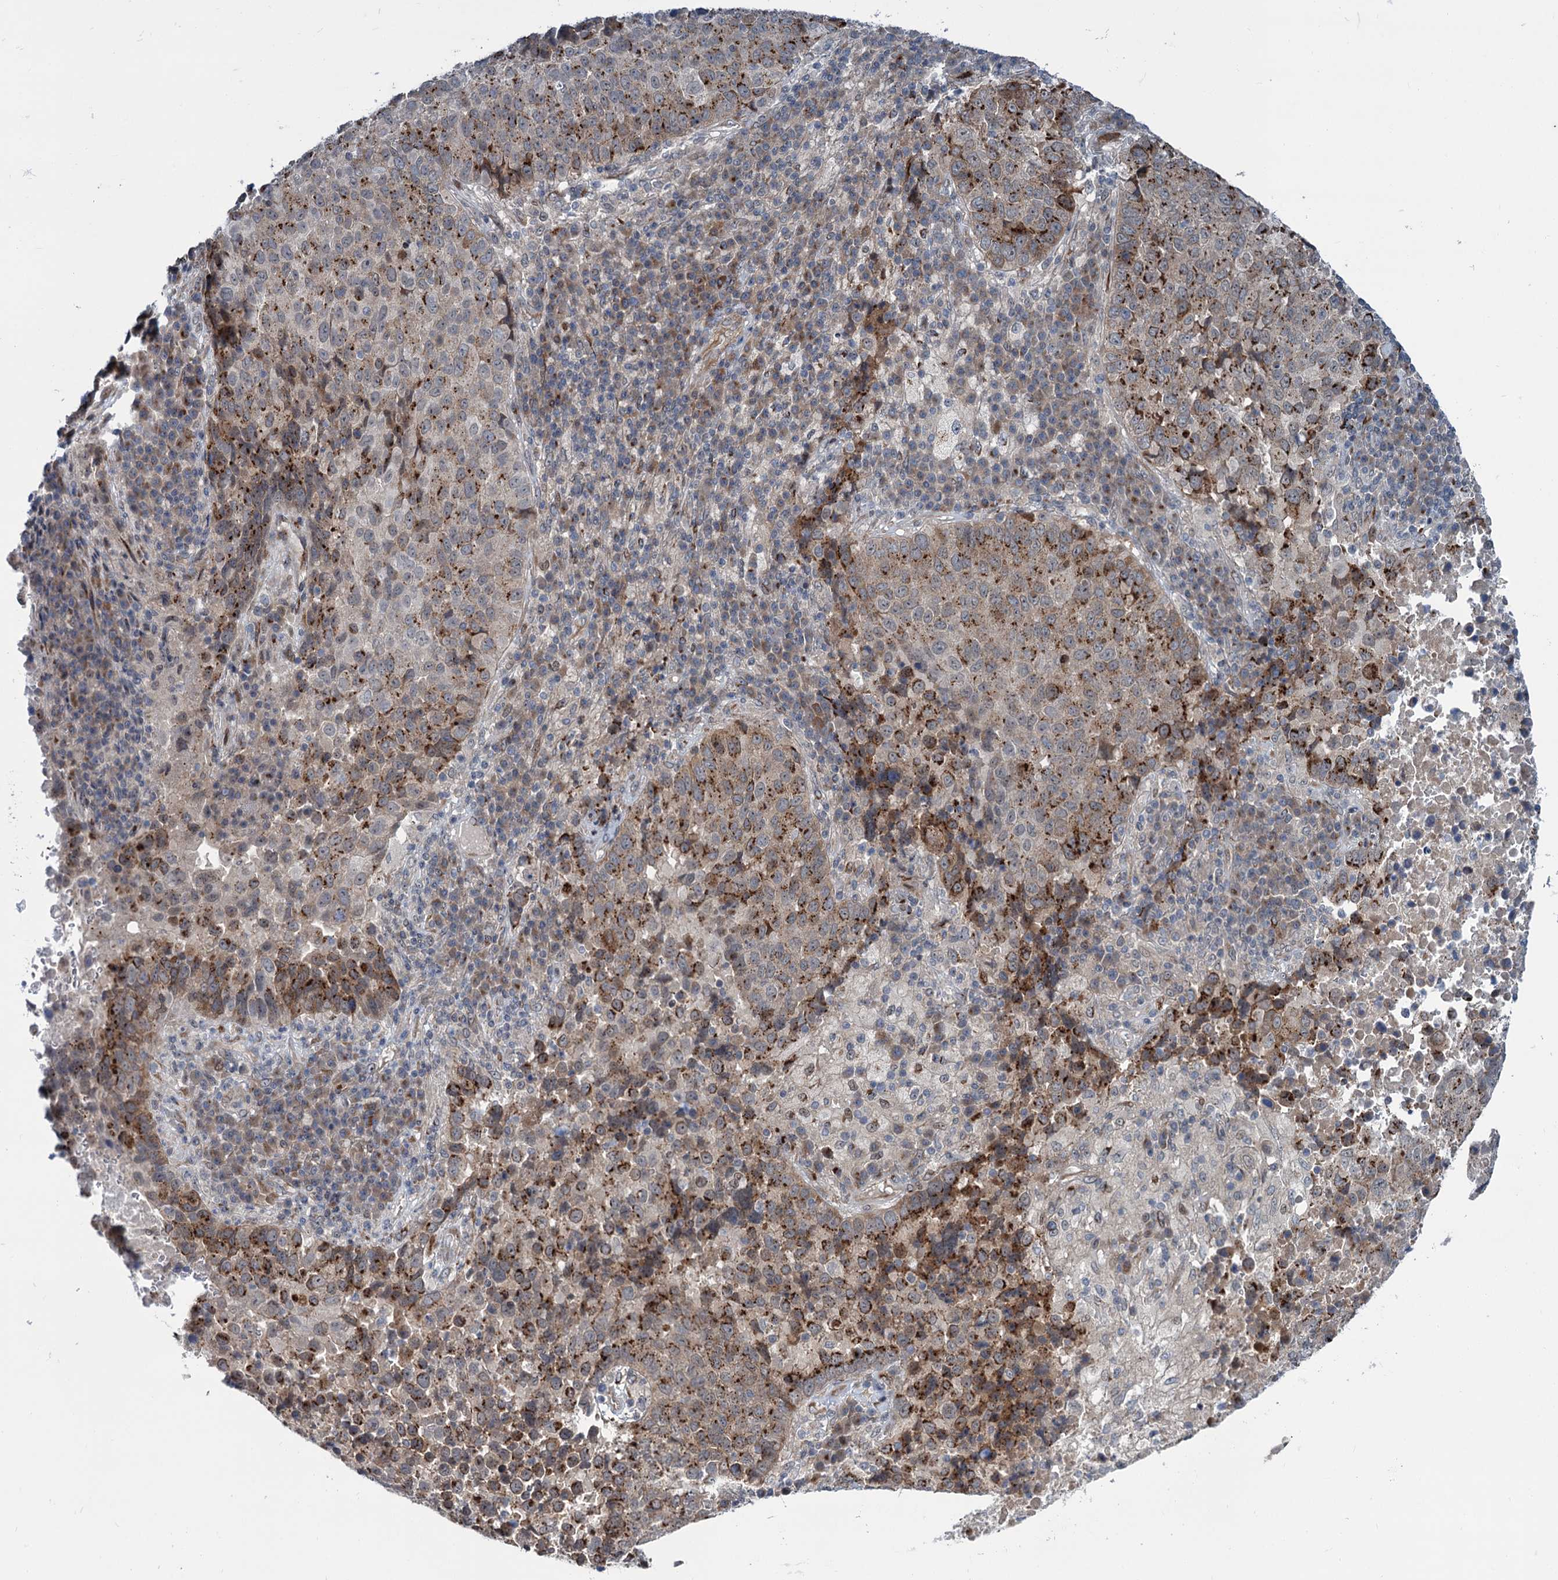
{"staining": {"intensity": "moderate", "quantity": "25%-75%", "location": "cytoplasmic/membranous"}, "tissue": "lung cancer", "cell_type": "Tumor cells", "image_type": "cancer", "snomed": [{"axis": "morphology", "description": "Squamous cell carcinoma, NOS"}, {"axis": "topography", "description": "Lung"}], "caption": "Lung cancer stained with DAB (3,3'-diaminobenzidine) IHC shows medium levels of moderate cytoplasmic/membranous staining in approximately 25%-75% of tumor cells. (IHC, brightfield microscopy, high magnification).", "gene": "ELP4", "patient": {"sex": "male", "age": 73}}